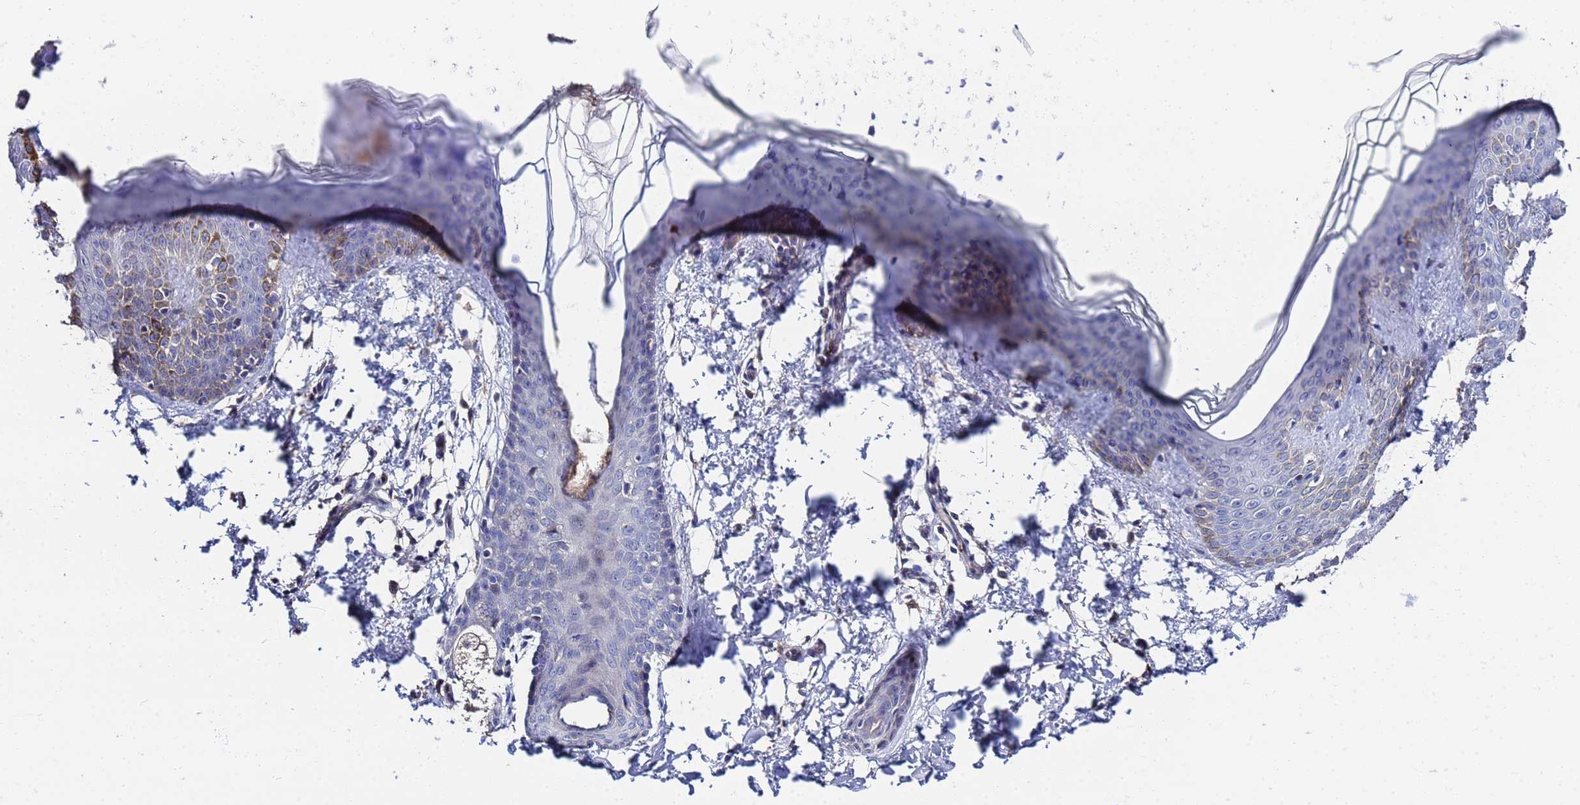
{"staining": {"intensity": "negative", "quantity": "none", "location": "none"}, "tissue": "skin", "cell_type": "Fibroblasts", "image_type": "normal", "snomed": [{"axis": "morphology", "description": "Normal tissue, NOS"}, {"axis": "topography", "description": "Skin"}], "caption": "This is a photomicrograph of IHC staining of unremarkable skin, which shows no expression in fibroblasts.", "gene": "TCP10L", "patient": {"sex": "male", "age": 36}}